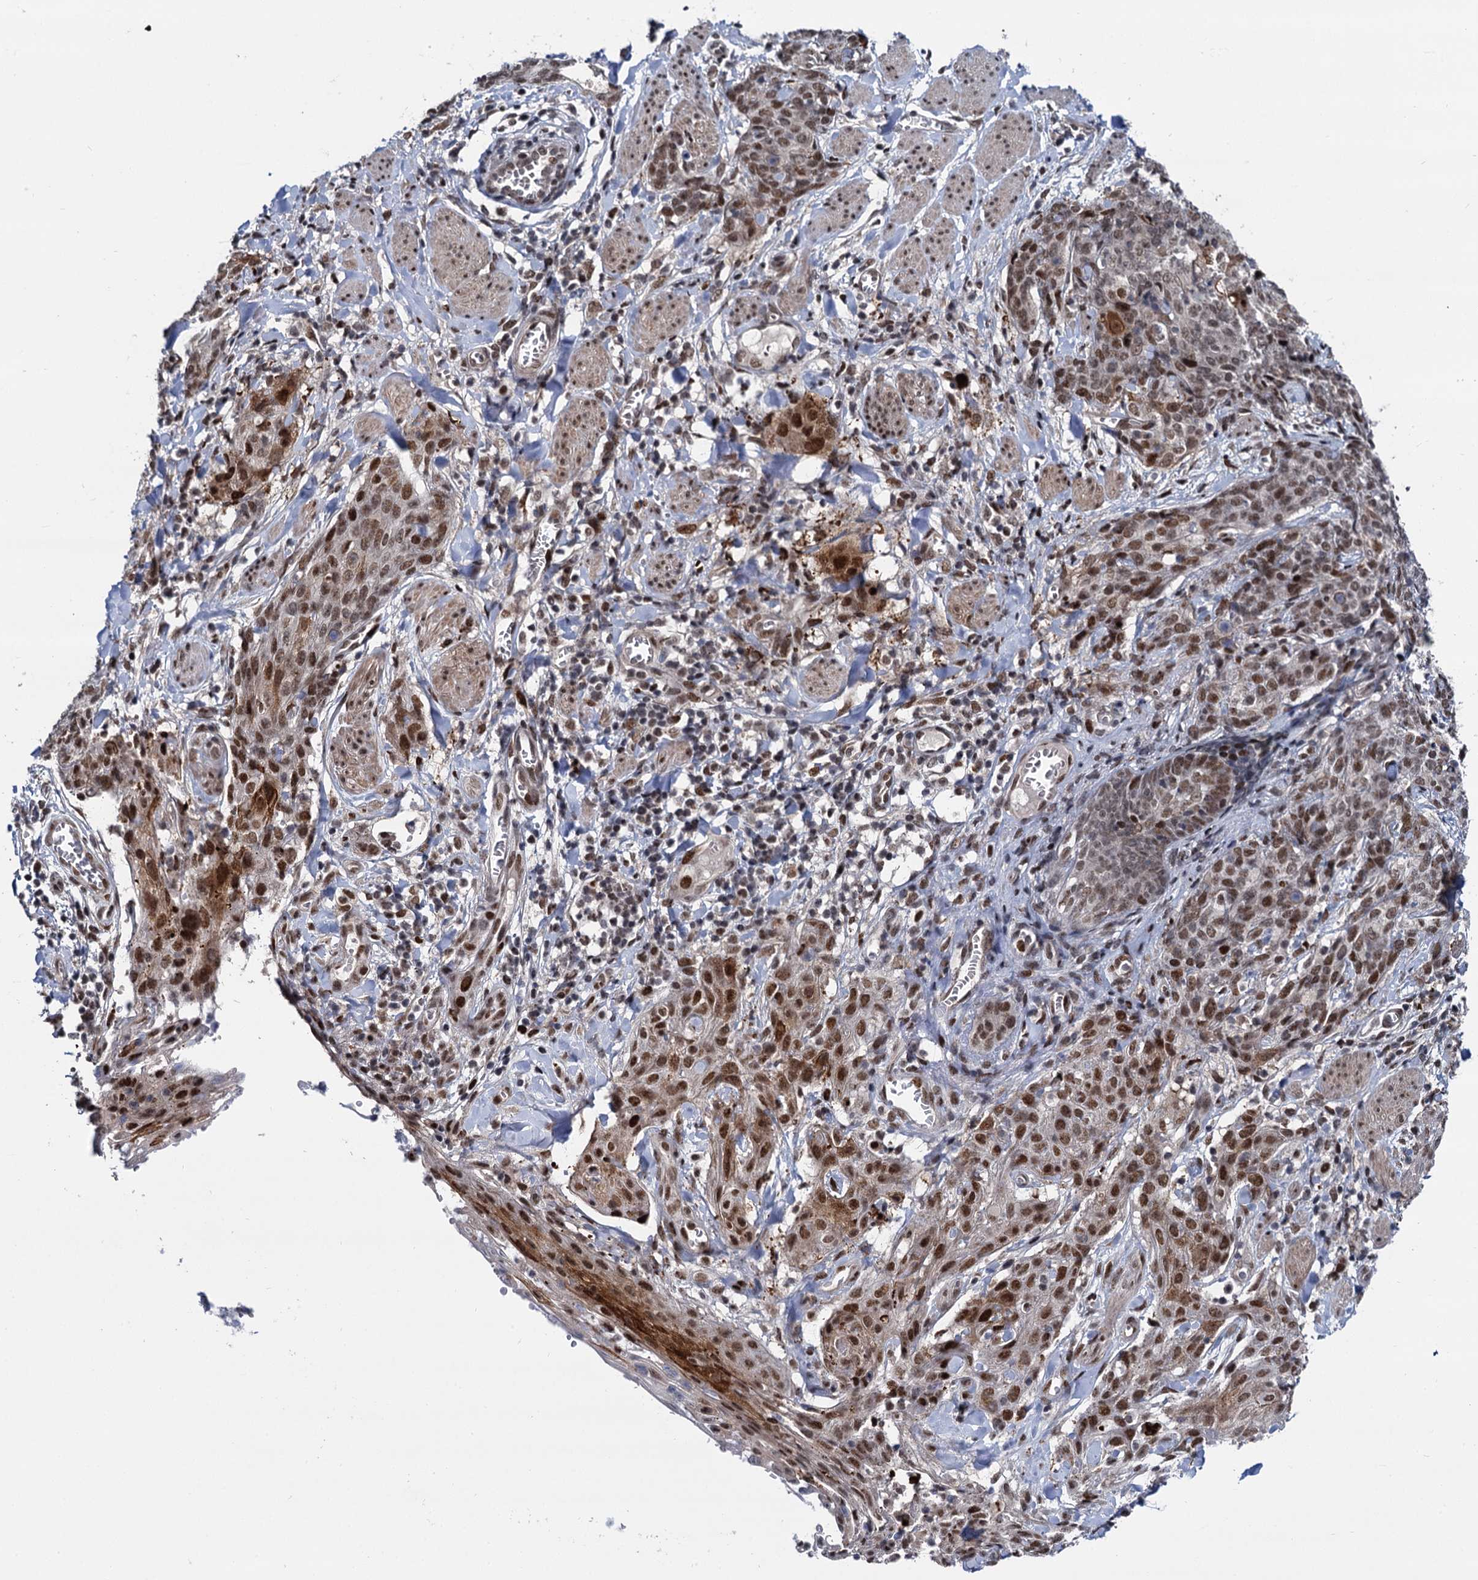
{"staining": {"intensity": "moderate", "quantity": ">75%", "location": "nuclear"}, "tissue": "skin cancer", "cell_type": "Tumor cells", "image_type": "cancer", "snomed": [{"axis": "morphology", "description": "Squamous cell carcinoma, NOS"}, {"axis": "topography", "description": "Skin"}, {"axis": "topography", "description": "Vulva"}], "caption": "Tumor cells reveal moderate nuclear staining in approximately >75% of cells in skin squamous cell carcinoma. The staining was performed using DAB, with brown indicating positive protein expression. Nuclei are stained blue with hematoxylin.", "gene": "RUFY2", "patient": {"sex": "female", "age": 85}}